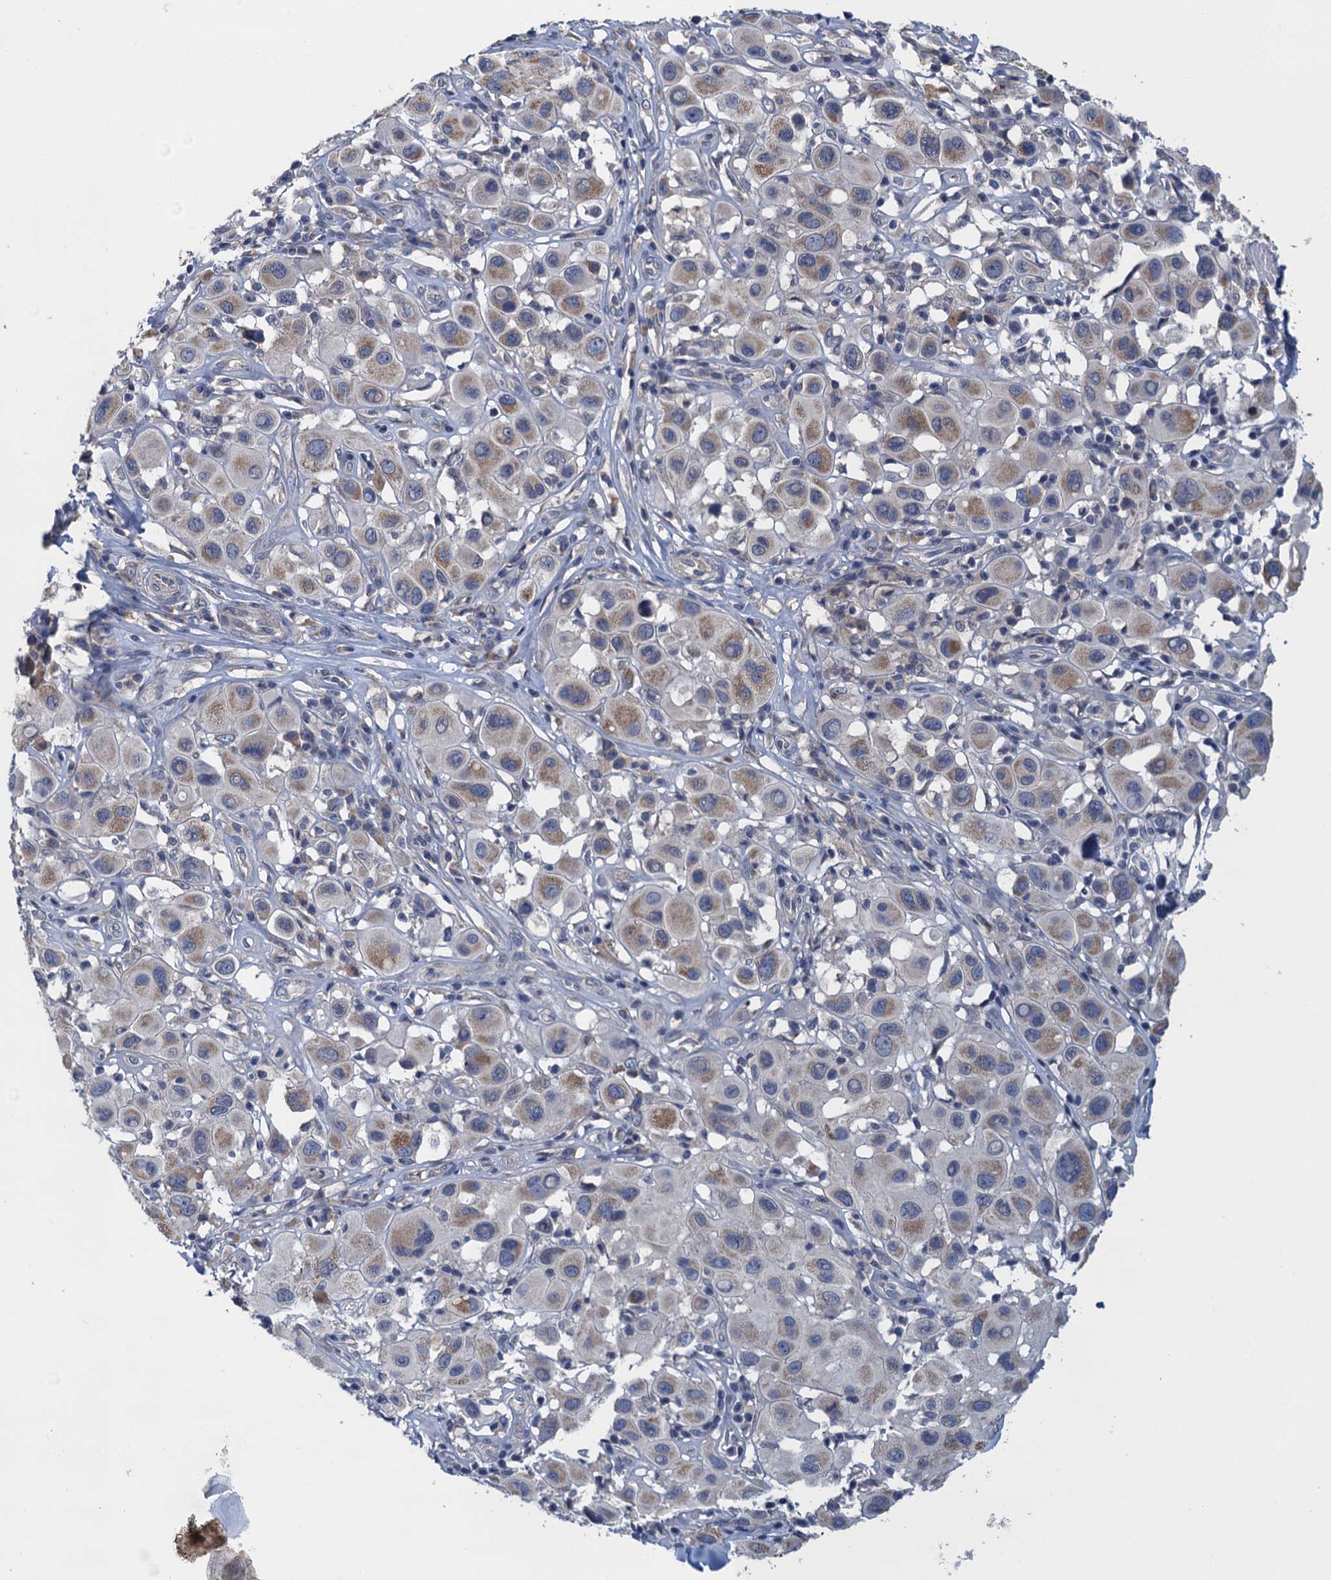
{"staining": {"intensity": "weak", "quantity": "25%-75%", "location": "cytoplasmic/membranous"}, "tissue": "melanoma", "cell_type": "Tumor cells", "image_type": "cancer", "snomed": [{"axis": "morphology", "description": "Malignant melanoma, Metastatic site"}, {"axis": "topography", "description": "Skin"}], "caption": "Human melanoma stained with a protein marker reveals weak staining in tumor cells.", "gene": "CTU2", "patient": {"sex": "male", "age": 41}}